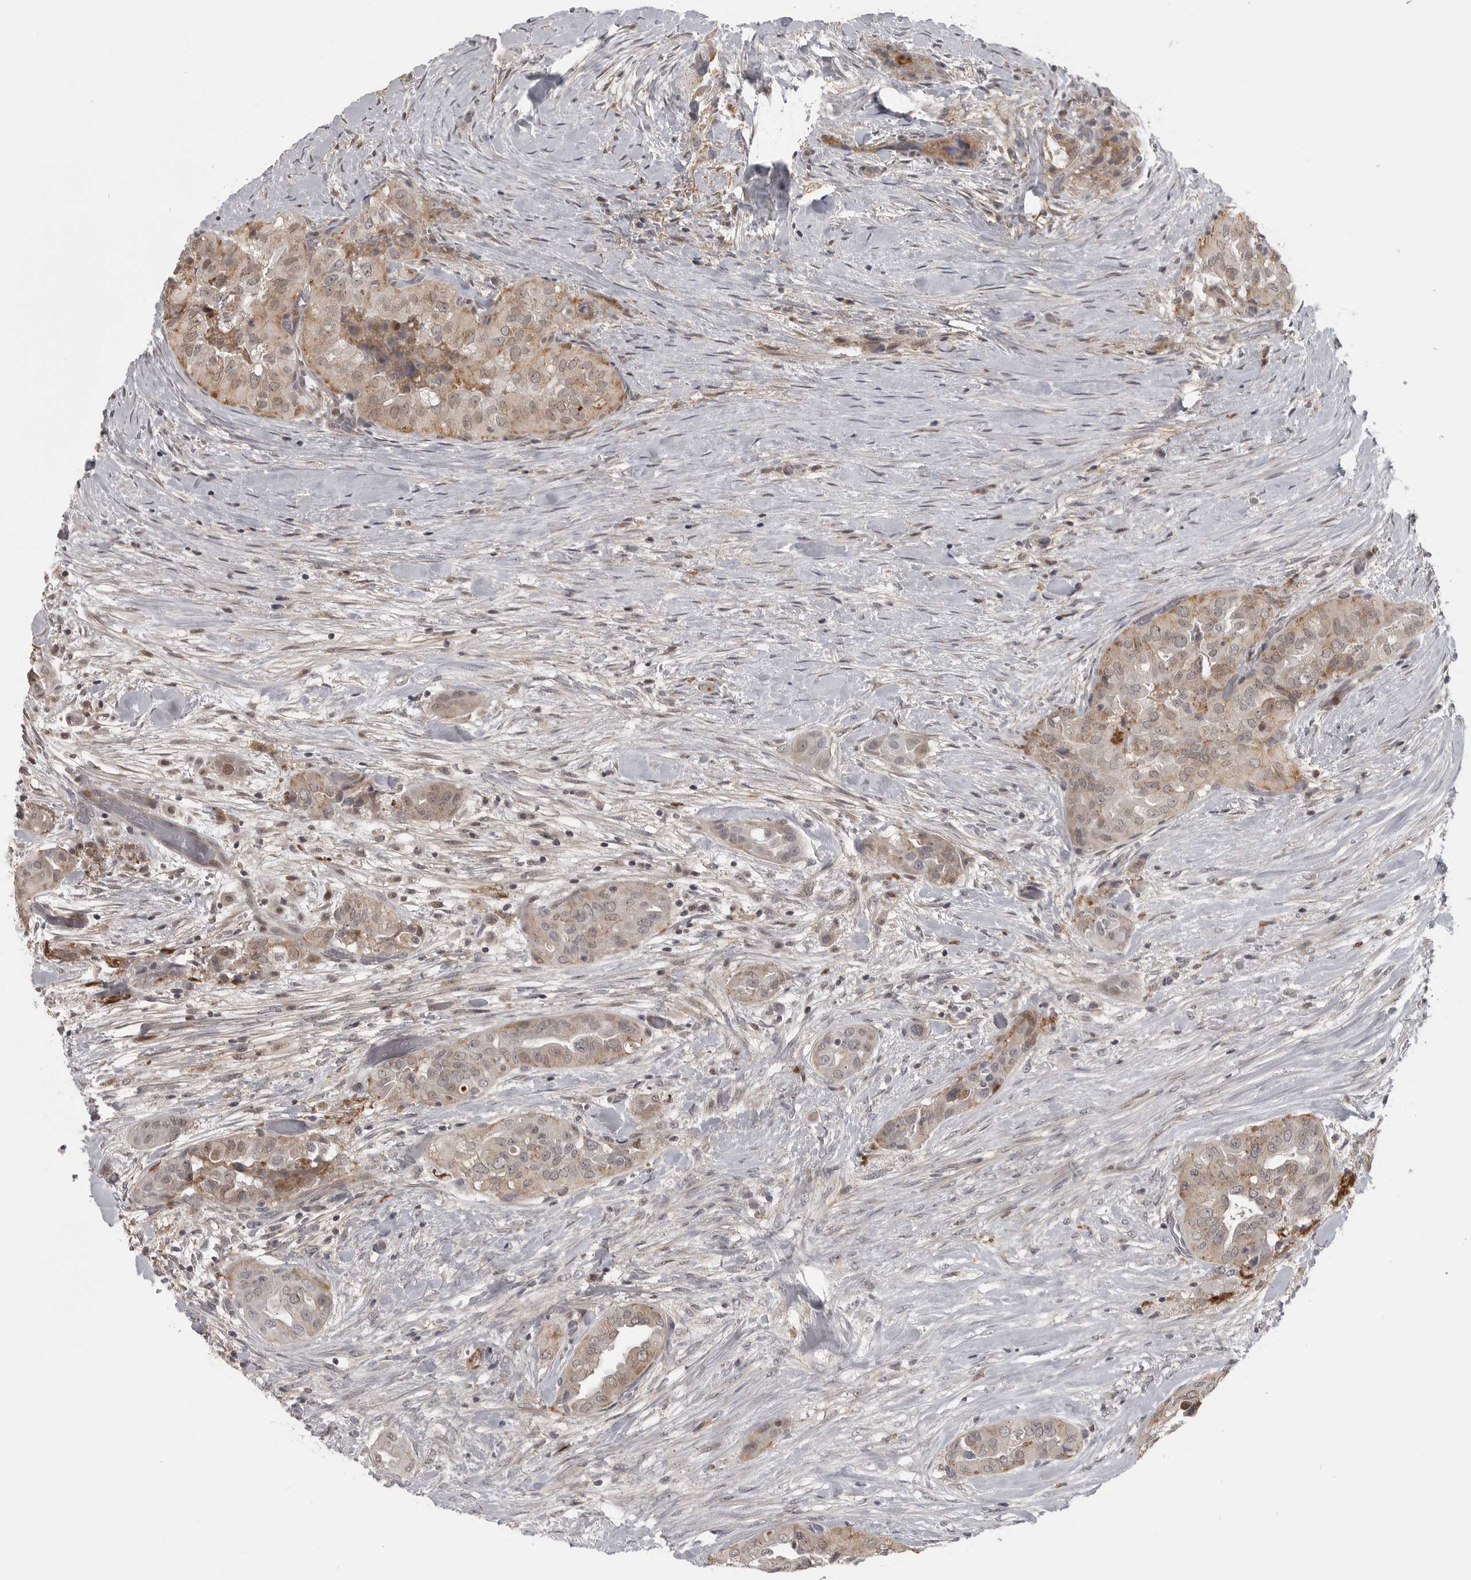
{"staining": {"intensity": "weak", "quantity": ">75%", "location": "cytoplasmic/membranous,nuclear"}, "tissue": "thyroid cancer", "cell_type": "Tumor cells", "image_type": "cancer", "snomed": [{"axis": "morphology", "description": "Papillary adenocarcinoma, NOS"}, {"axis": "topography", "description": "Thyroid gland"}], "caption": "IHC photomicrograph of human thyroid papillary adenocarcinoma stained for a protein (brown), which demonstrates low levels of weak cytoplasmic/membranous and nuclear positivity in about >75% of tumor cells.", "gene": "UROD", "patient": {"sex": "female", "age": 59}}